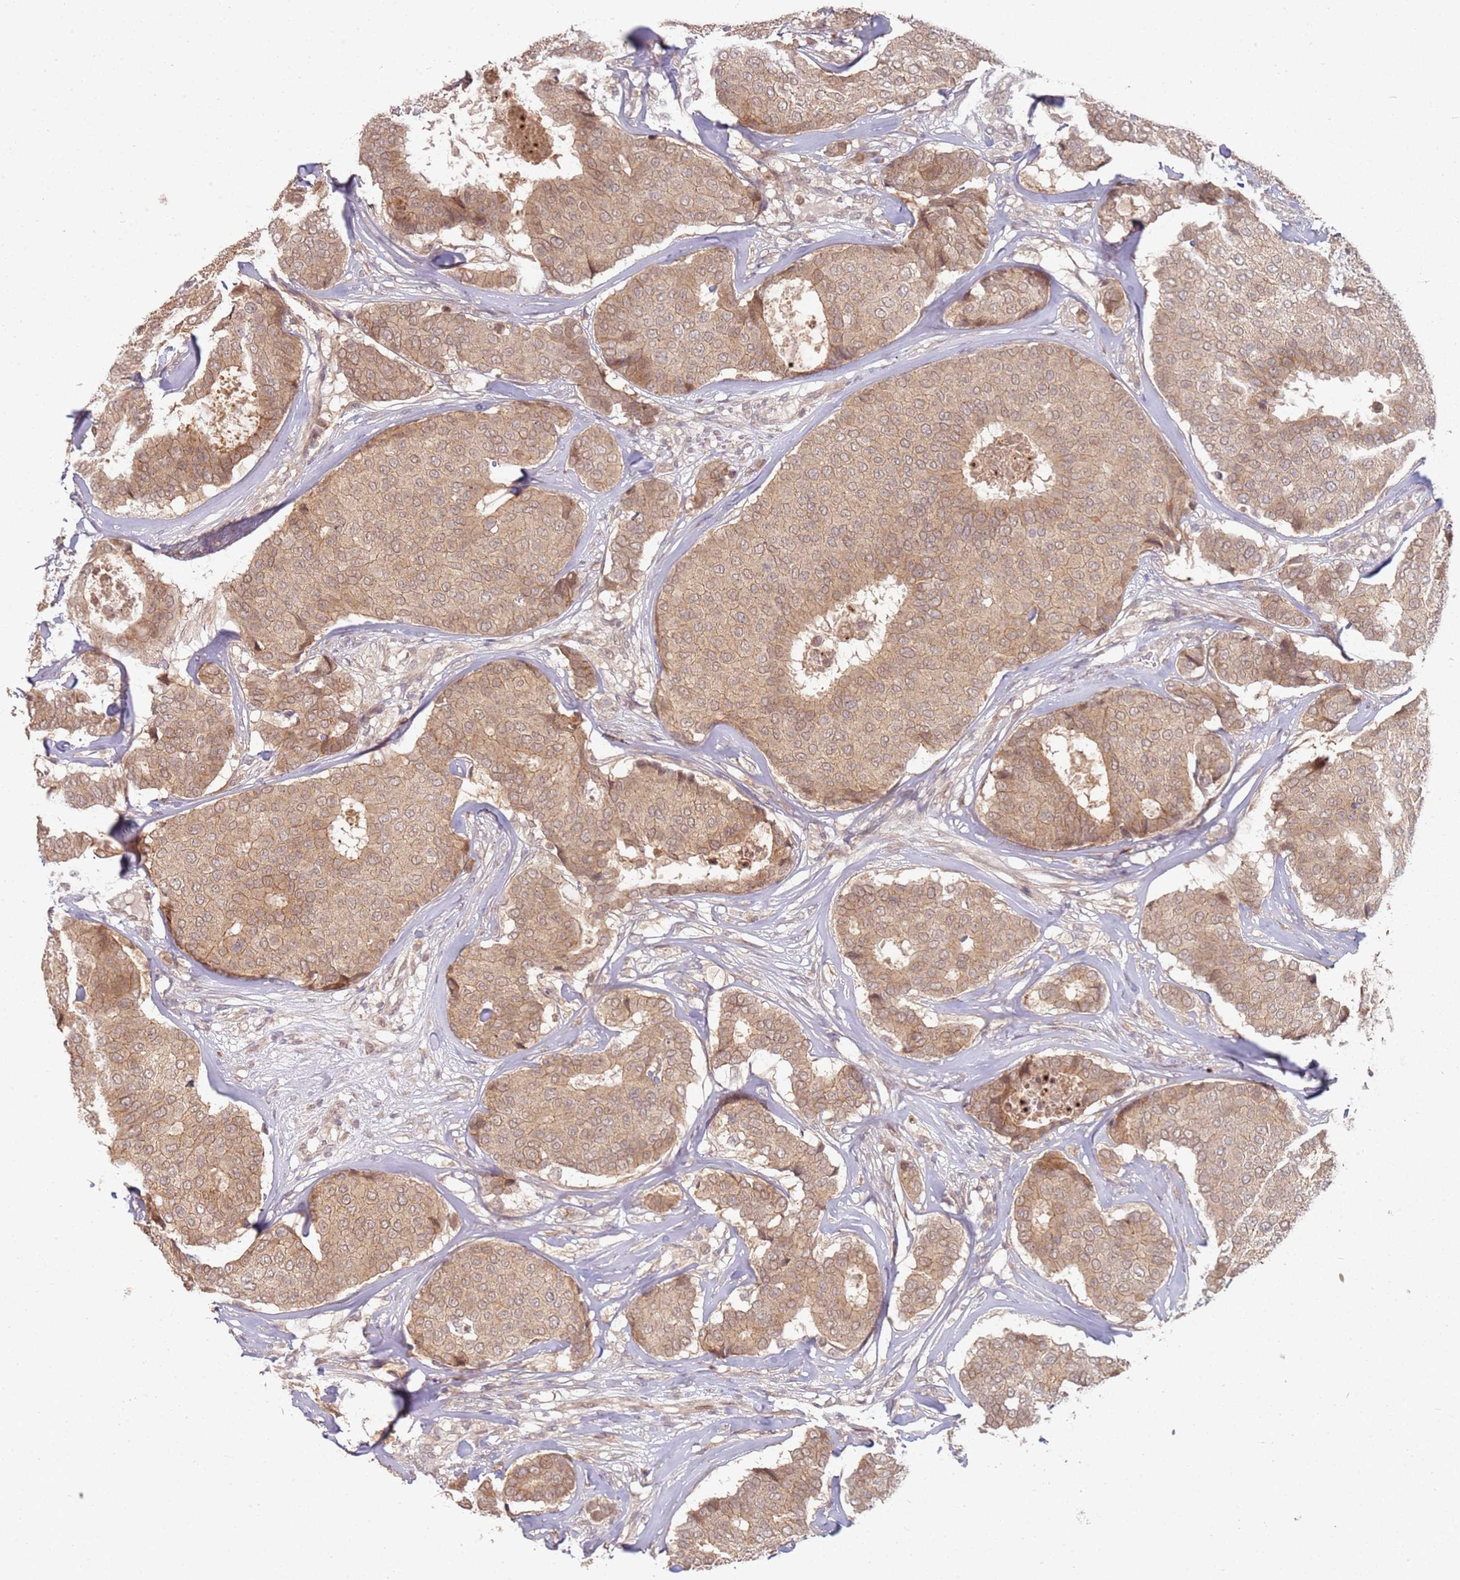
{"staining": {"intensity": "moderate", "quantity": ">75%", "location": "cytoplasmic/membranous"}, "tissue": "breast cancer", "cell_type": "Tumor cells", "image_type": "cancer", "snomed": [{"axis": "morphology", "description": "Duct carcinoma"}, {"axis": "topography", "description": "Breast"}], "caption": "About >75% of tumor cells in breast cancer reveal moderate cytoplasmic/membranous protein staining as visualized by brown immunohistochemical staining.", "gene": "MPEG1", "patient": {"sex": "female", "age": 75}}